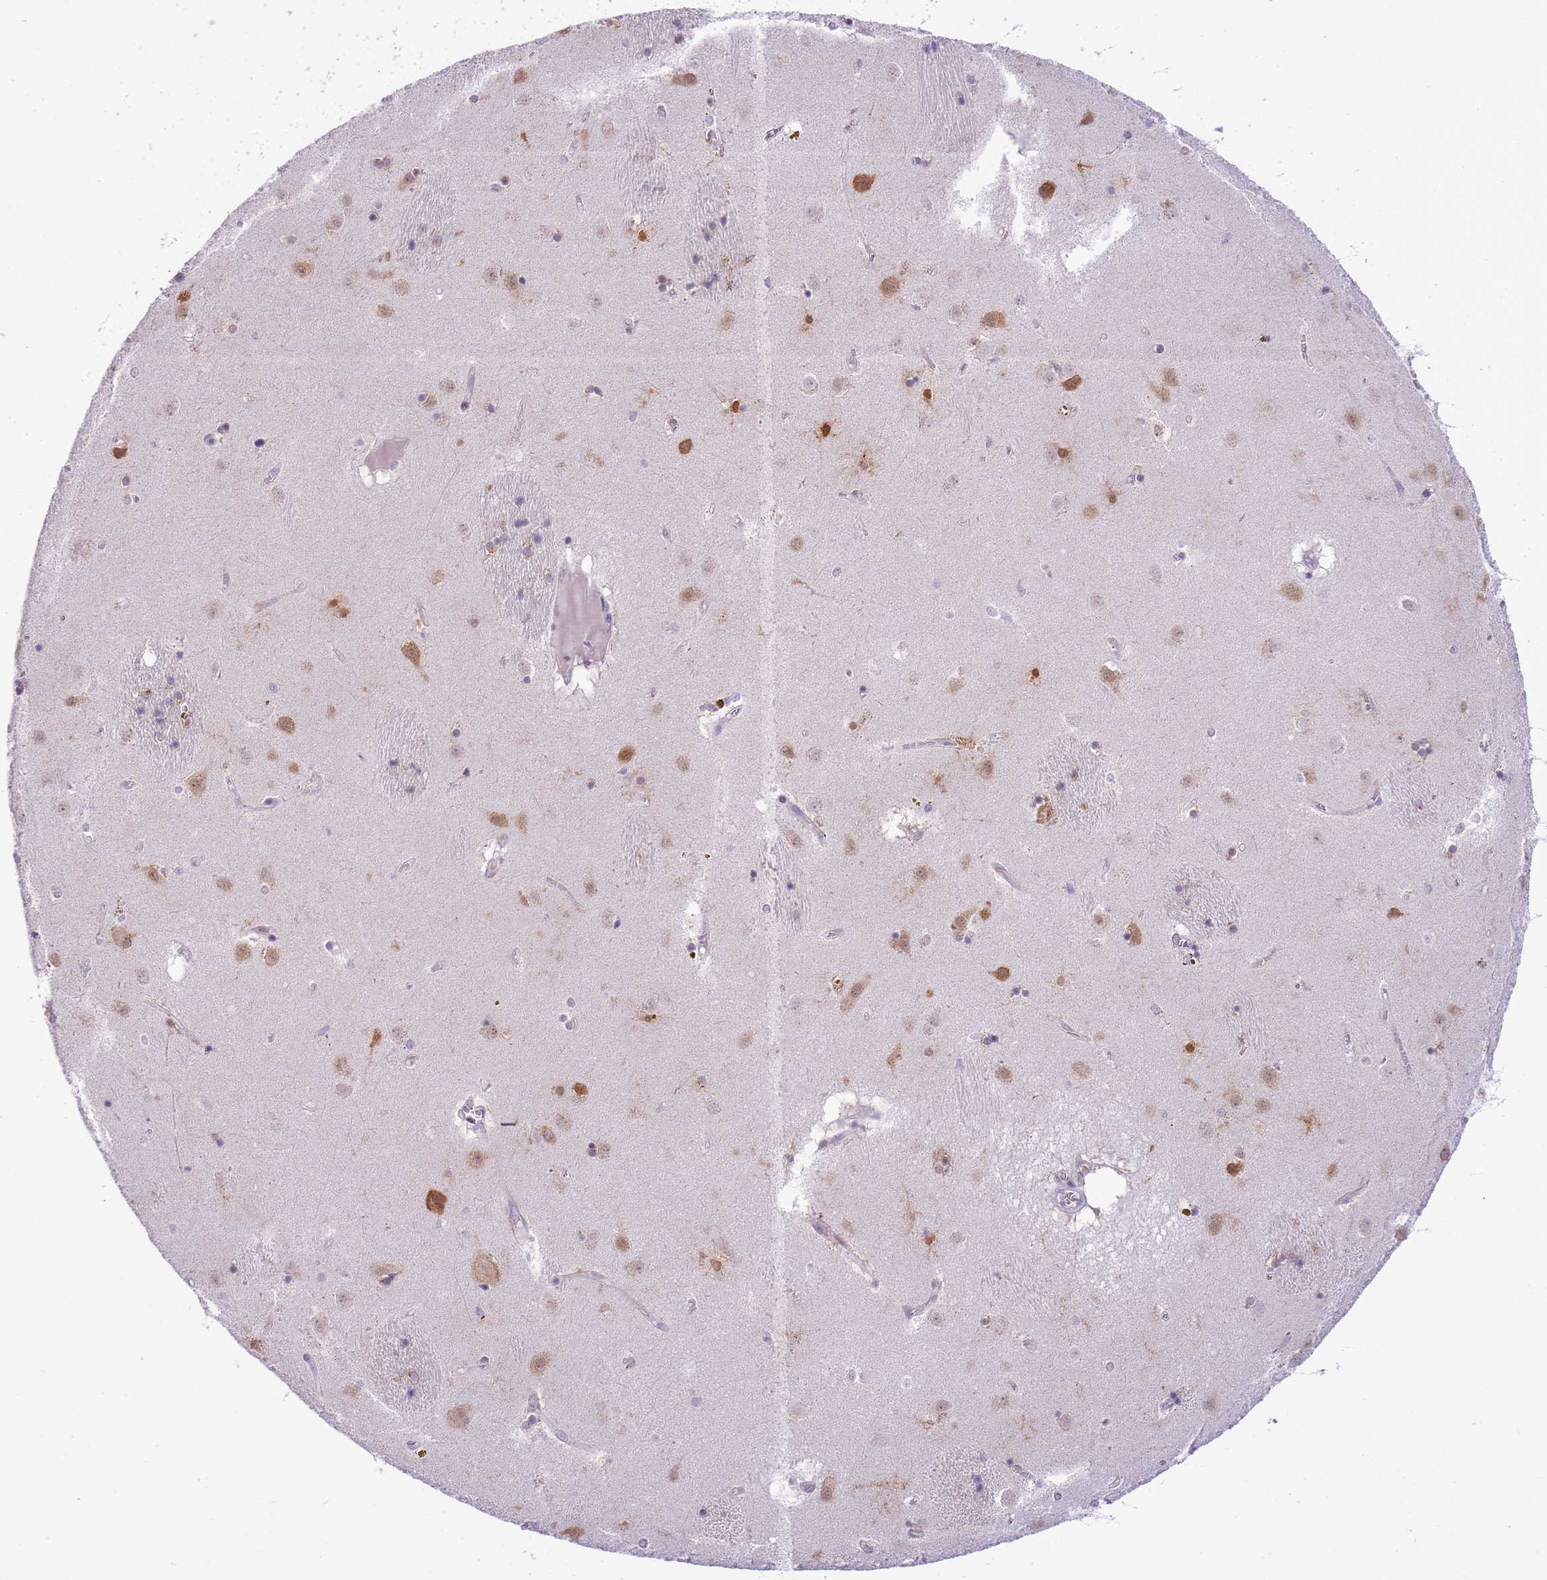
{"staining": {"intensity": "negative", "quantity": "none", "location": "none"}, "tissue": "caudate", "cell_type": "Glial cells", "image_type": "normal", "snomed": [{"axis": "morphology", "description": "Normal tissue, NOS"}, {"axis": "topography", "description": "Lateral ventricle wall"}], "caption": "An immunohistochemistry micrograph of benign caudate is shown. There is no staining in glial cells of caudate. The staining was performed using DAB (3,3'-diaminobenzidine) to visualize the protein expression in brown, while the nuclei were stained in blue with hematoxylin (Magnification: 20x).", "gene": "FAM120C", "patient": {"sex": "male", "age": 70}}